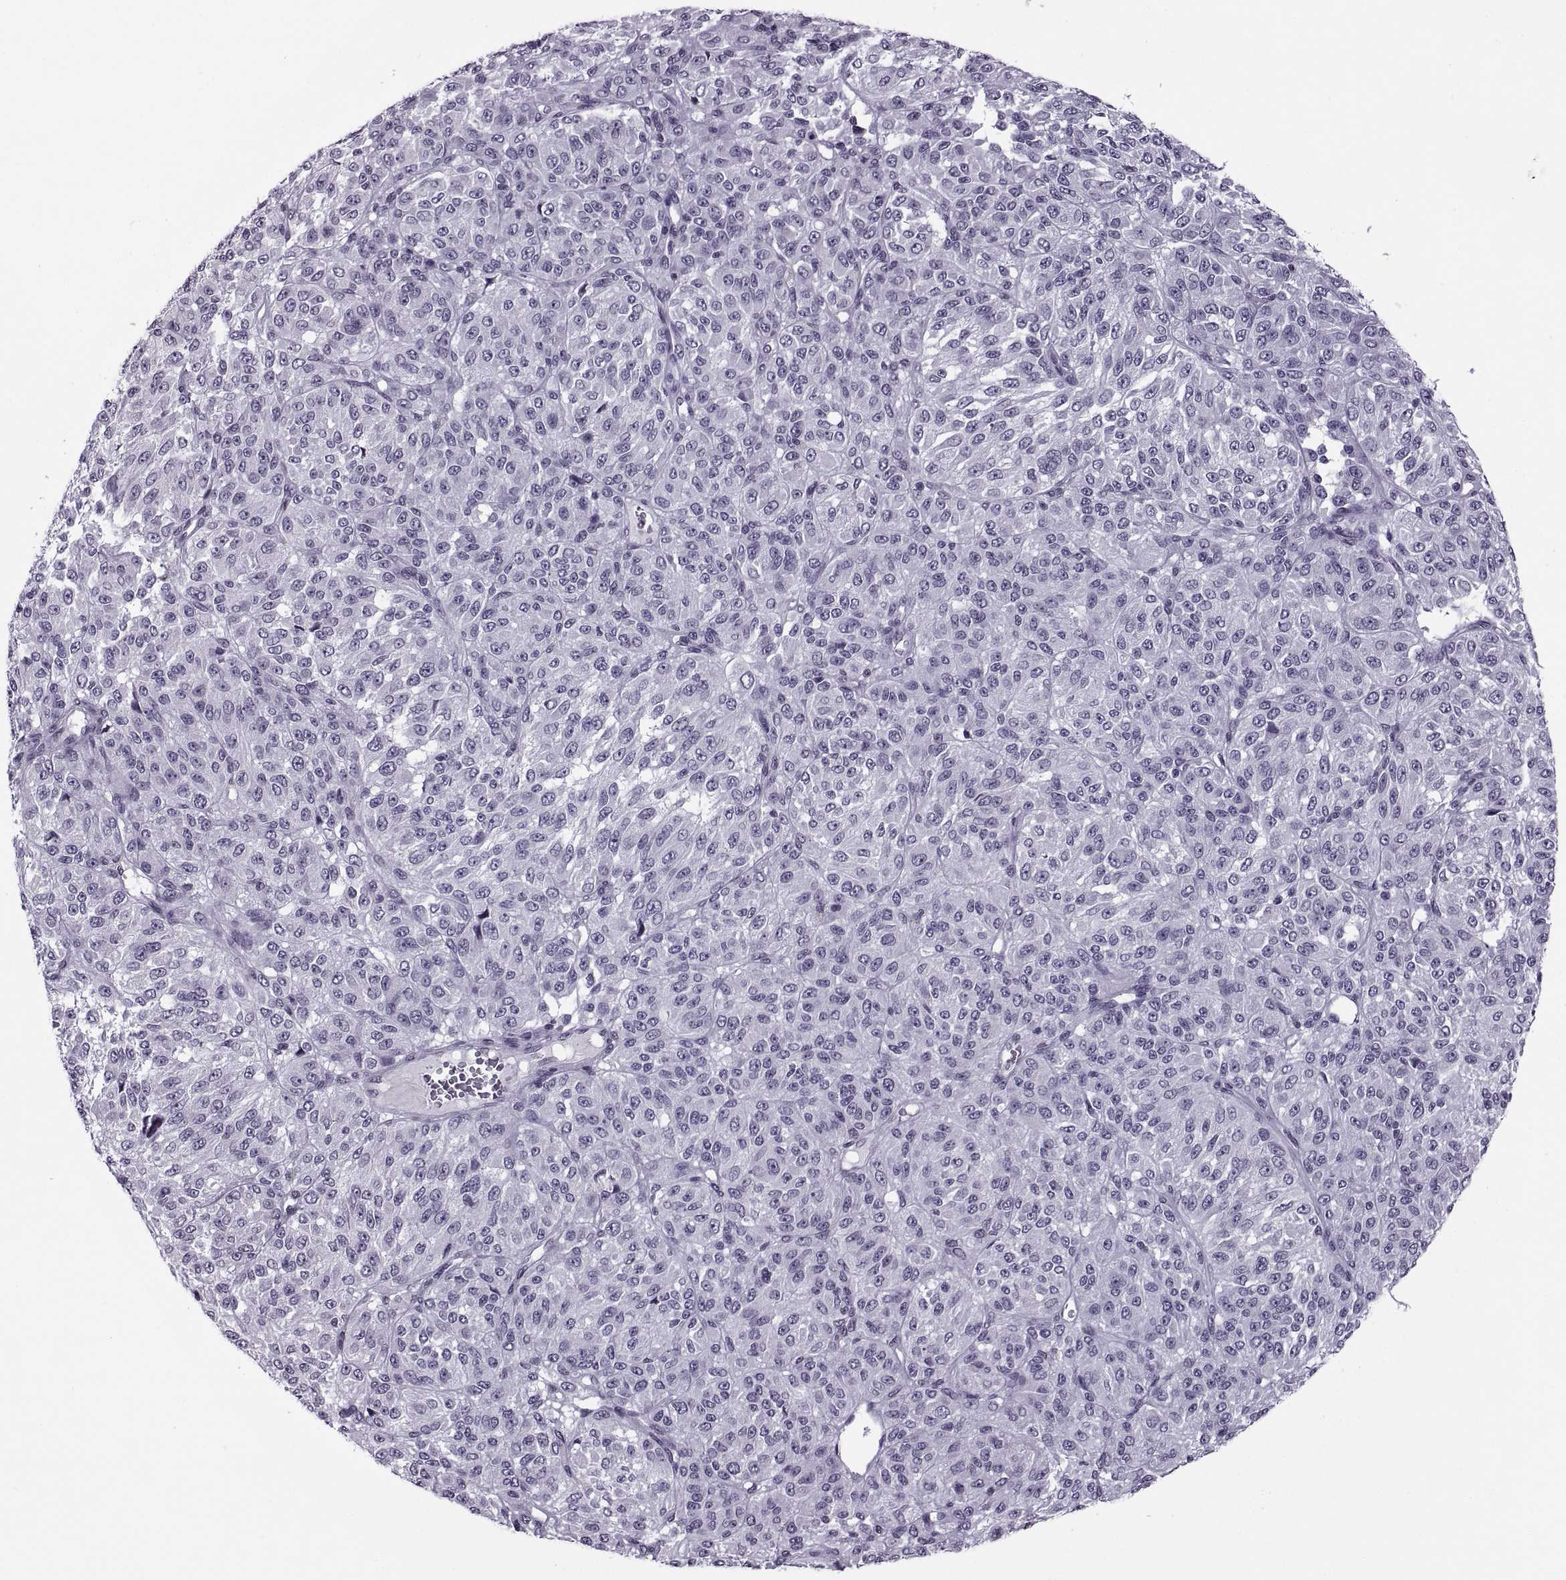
{"staining": {"intensity": "negative", "quantity": "none", "location": "none"}, "tissue": "melanoma", "cell_type": "Tumor cells", "image_type": "cancer", "snomed": [{"axis": "morphology", "description": "Malignant melanoma, Metastatic site"}, {"axis": "topography", "description": "Brain"}], "caption": "Immunohistochemistry of human malignant melanoma (metastatic site) reveals no expression in tumor cells. The staining was performed using DAB (3,3'-diaminobenzidine) to visualize the protein expression in brown, while the nuclei were stained in blue with hematoxylin (Magnification: 20x).", "gene": "H1-8", "patient": {"sex": "female", "age": 56}}